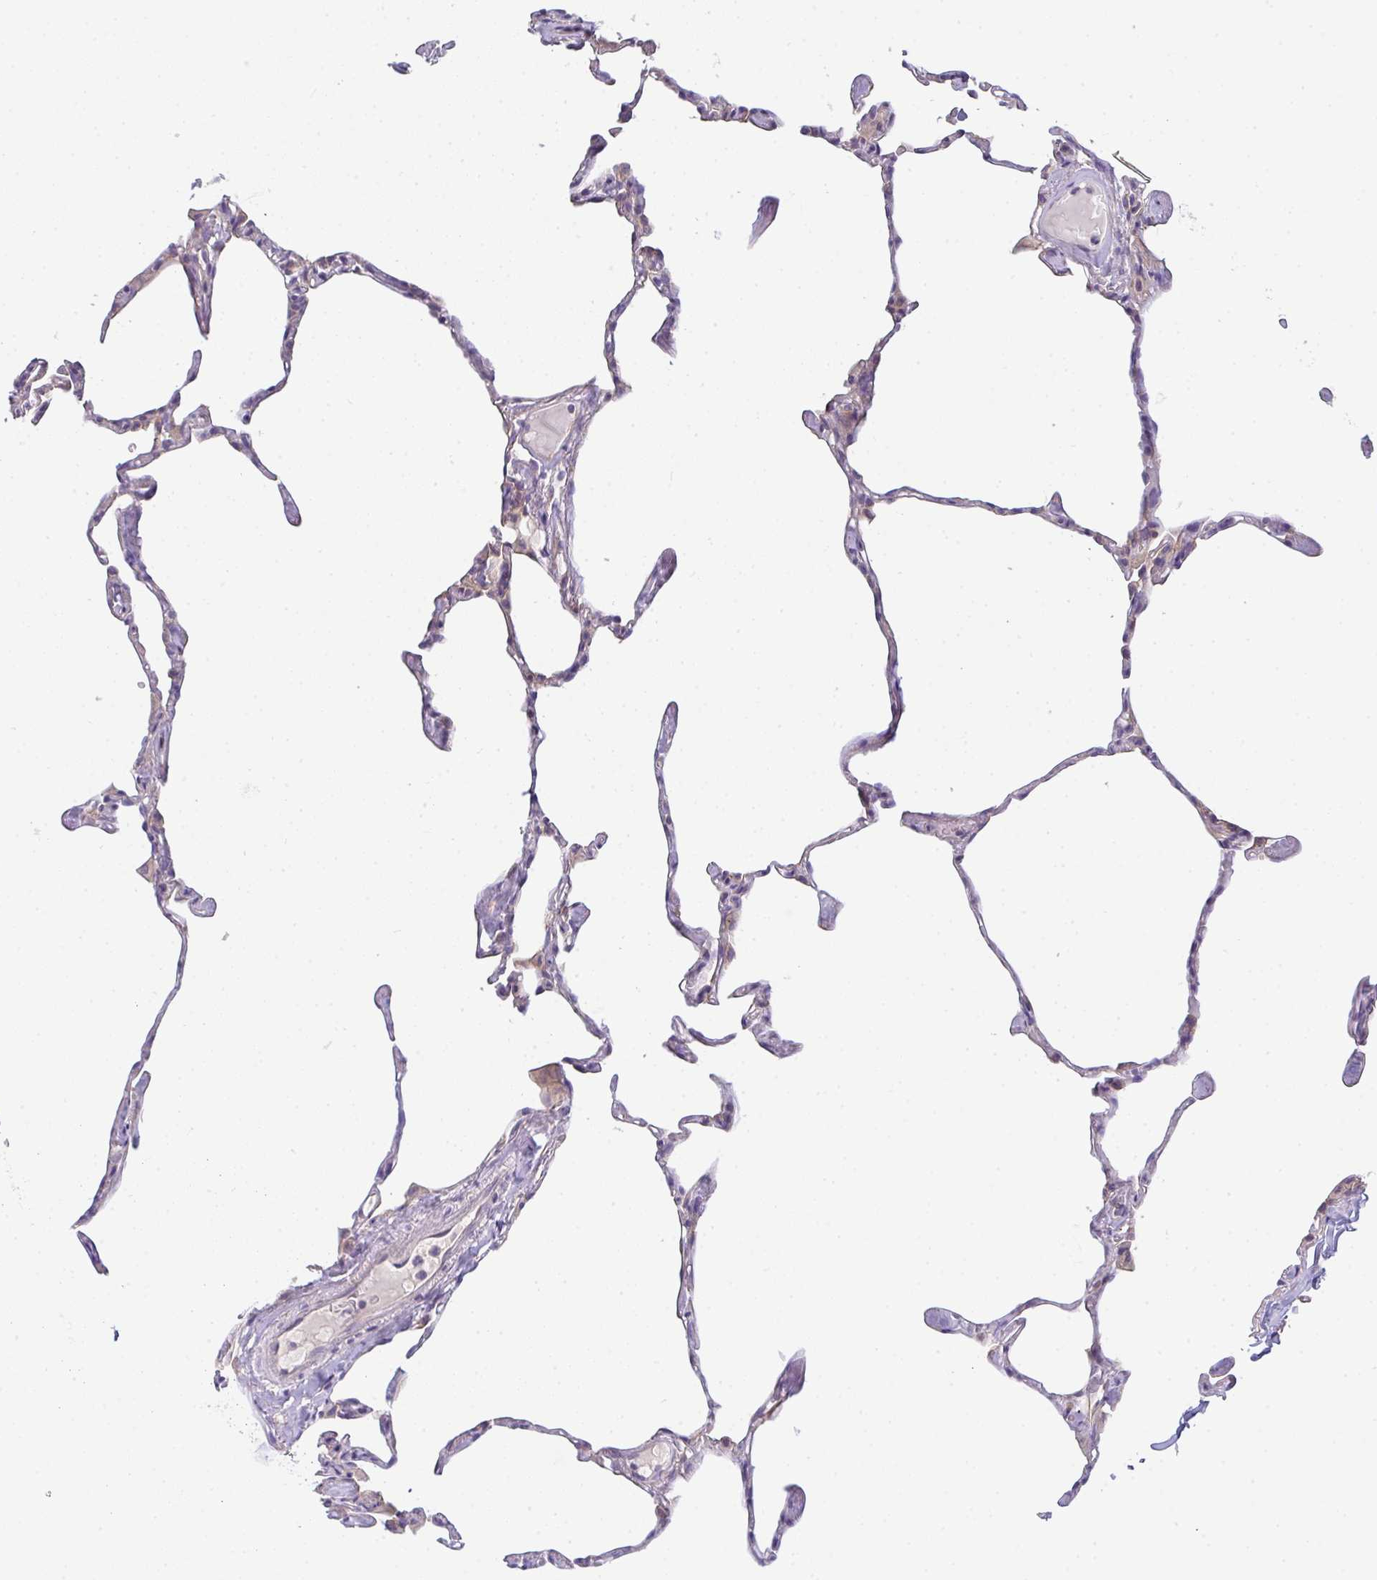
{"staining": {"intensity": "weak", "quantity": "<25%", "location": "cytoplasmic/membranous"}, "tissue": "lung", "cell_type": "Alveolar cells", "image_type": "normal", "snomed": [{"axis": "morphology", "description": "Normal tissue, NOS"}, {"axis": "topography", "description": "Lung"}], "caption": "Immunohistochemical staining of benign lung exhibits no significant expression in alveolar cells.", "gene": "FILIP1", "patient": {"sex": "male", "age": 65}}